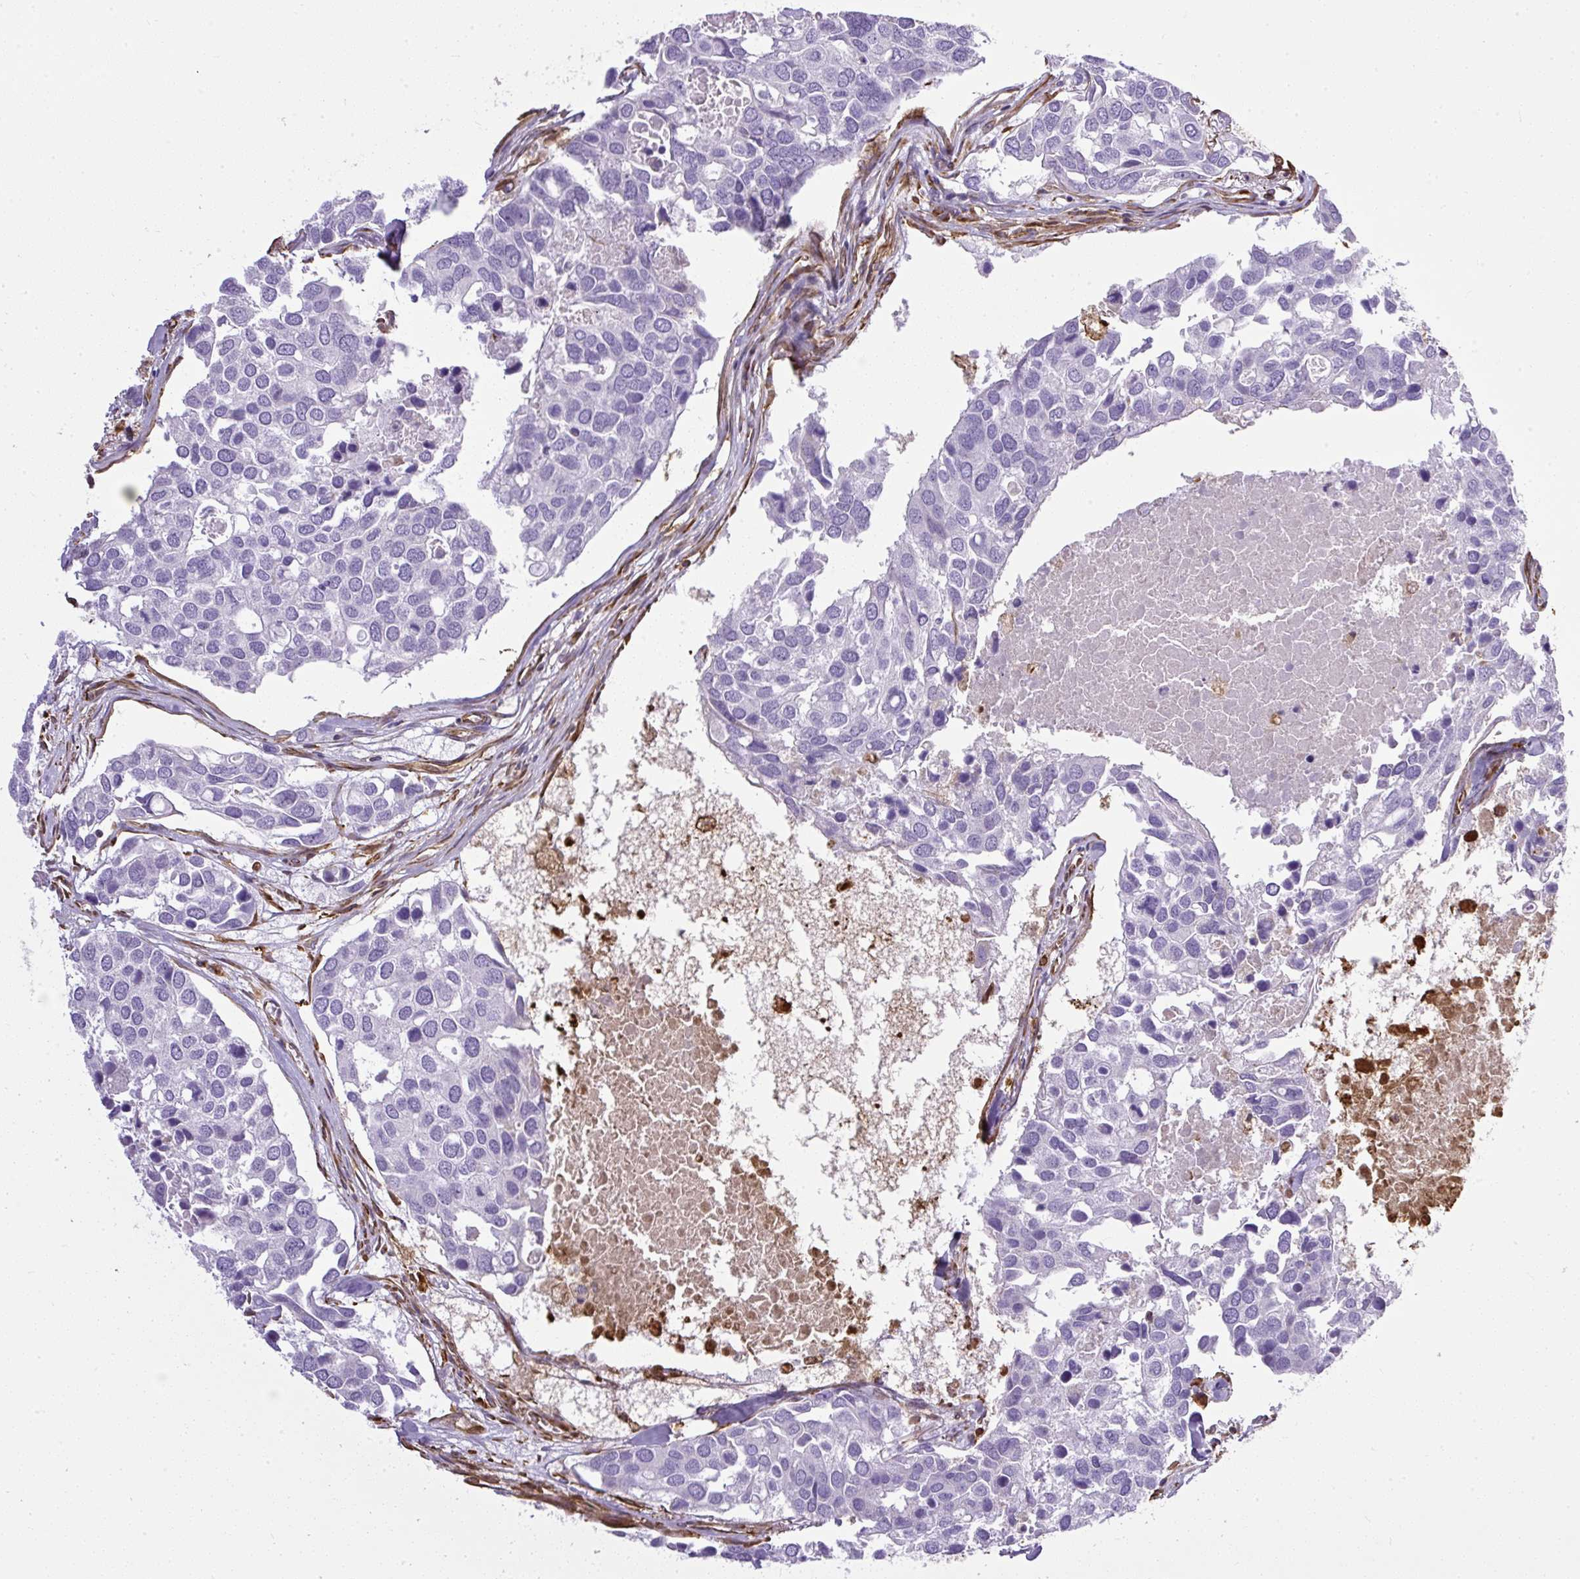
{"staining": {"intensity": "negative", "quantity": "none", "location": "none"}, "tissue": "breast cancer", "cell_type": "Tumor cells", "image_type": "cancer", "snomed": [{"axis": "morphology", "description": "Duct carcinoma"}, {"axis": "topography", "description": "Breast"}], "caption": "The immunohistochemistry photomicrograph has no significant staining in tumor cells of breast cancer (invasive ductal carcinoma) tissue.", "gene": "PLS1", "patient": {"sex": "female", "age": 83}}